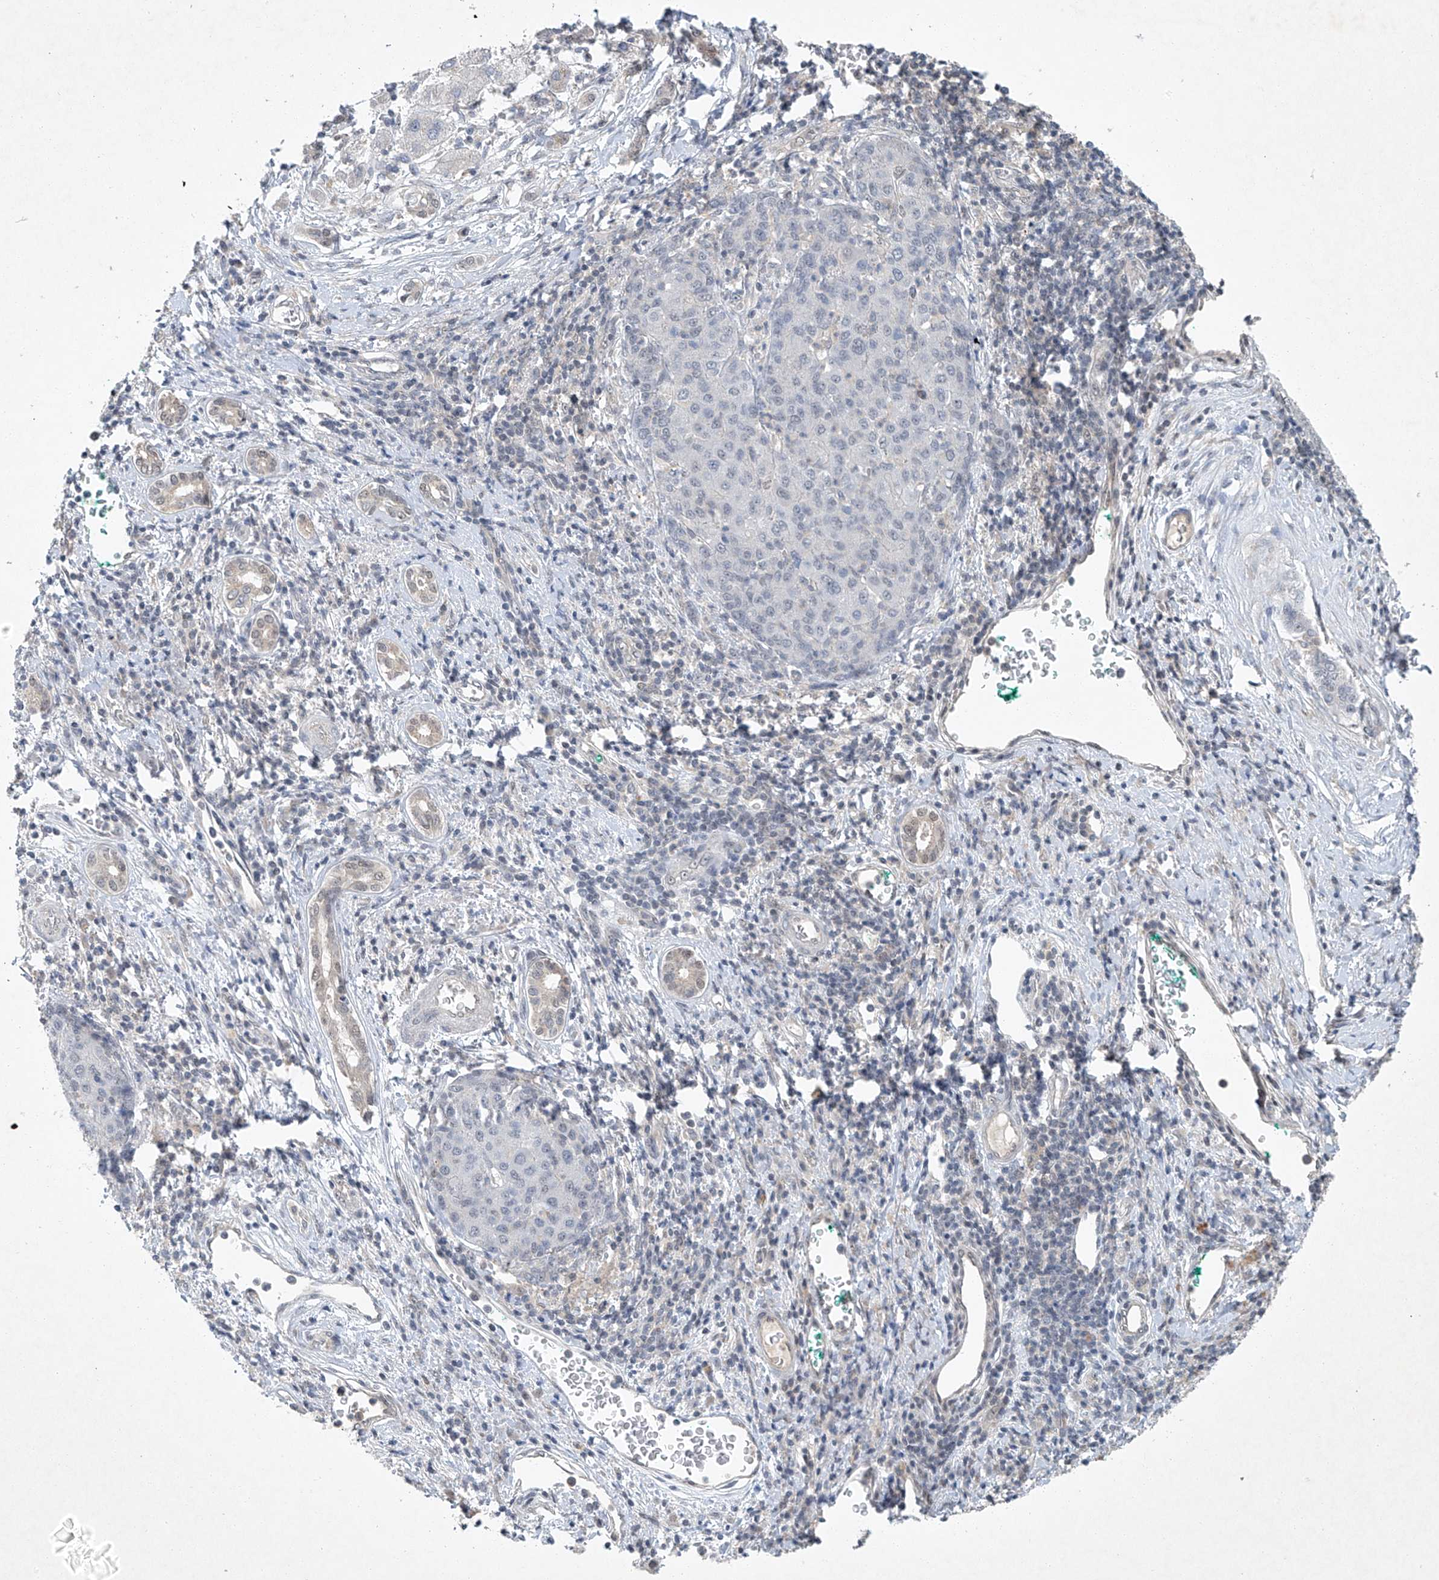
{"staining": {"intensity": "negative", "quantity": "none", "location": "none"}, "tissue": "liver cancer", "cell_type": "Tumor cells", "image_type": "cancer", "snomed": [{"axis": "morphology", "description": "Carcinoma, Hepatocellular, NOS"}, {"axis": "topography", "description": "Liver"}], "caption": "There is no significant staining in tumor cells of liver hepatocellular carcinoma. (DAB (3,3'-diaminobenzidine) immunohistochemistry (IHC) with hematoxylin counter stain).", "gene": "TAF8", "patient": {"sex": "male", "age": 65}}